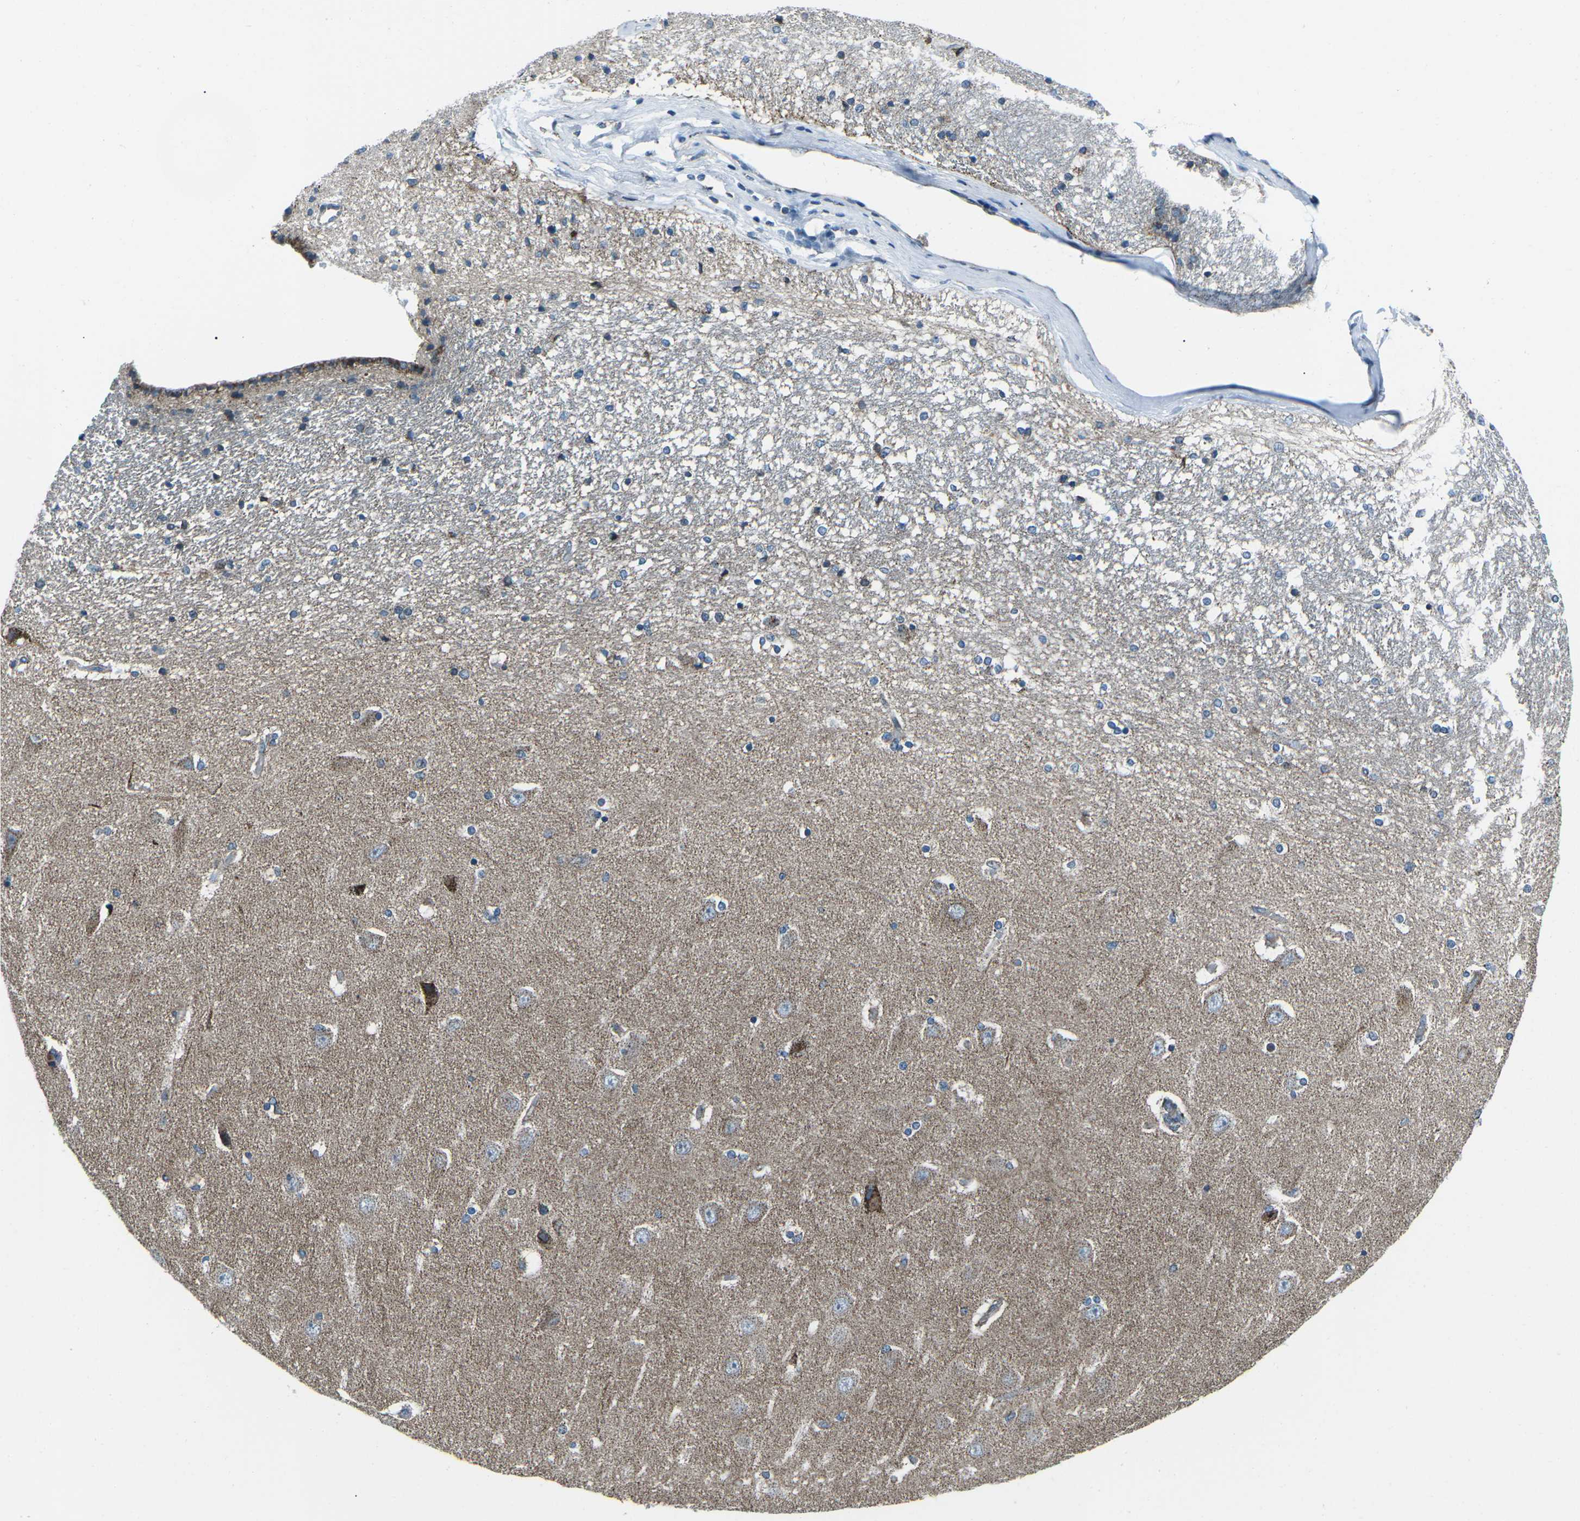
{"staining": {"intensity": "moderate", "quantity": "<25%", "location": "cytoplasmic/membranous"}, "tissue": "hippocampus", "cell_type": "Glial cells", "image_type": "normal", "snomed": [{"axis": "morphology", "description": "Normal tissue, NOS"}, {"axis": "topography", "description": "Hippocampus"}], "caption": "IHC of normal hippocampus shows low levels of moderate cytoplasmic/membranous positivity in about <25% of glial cells.", "gene": "RFESD", "patient": {"sex": "female", "age": 54}}